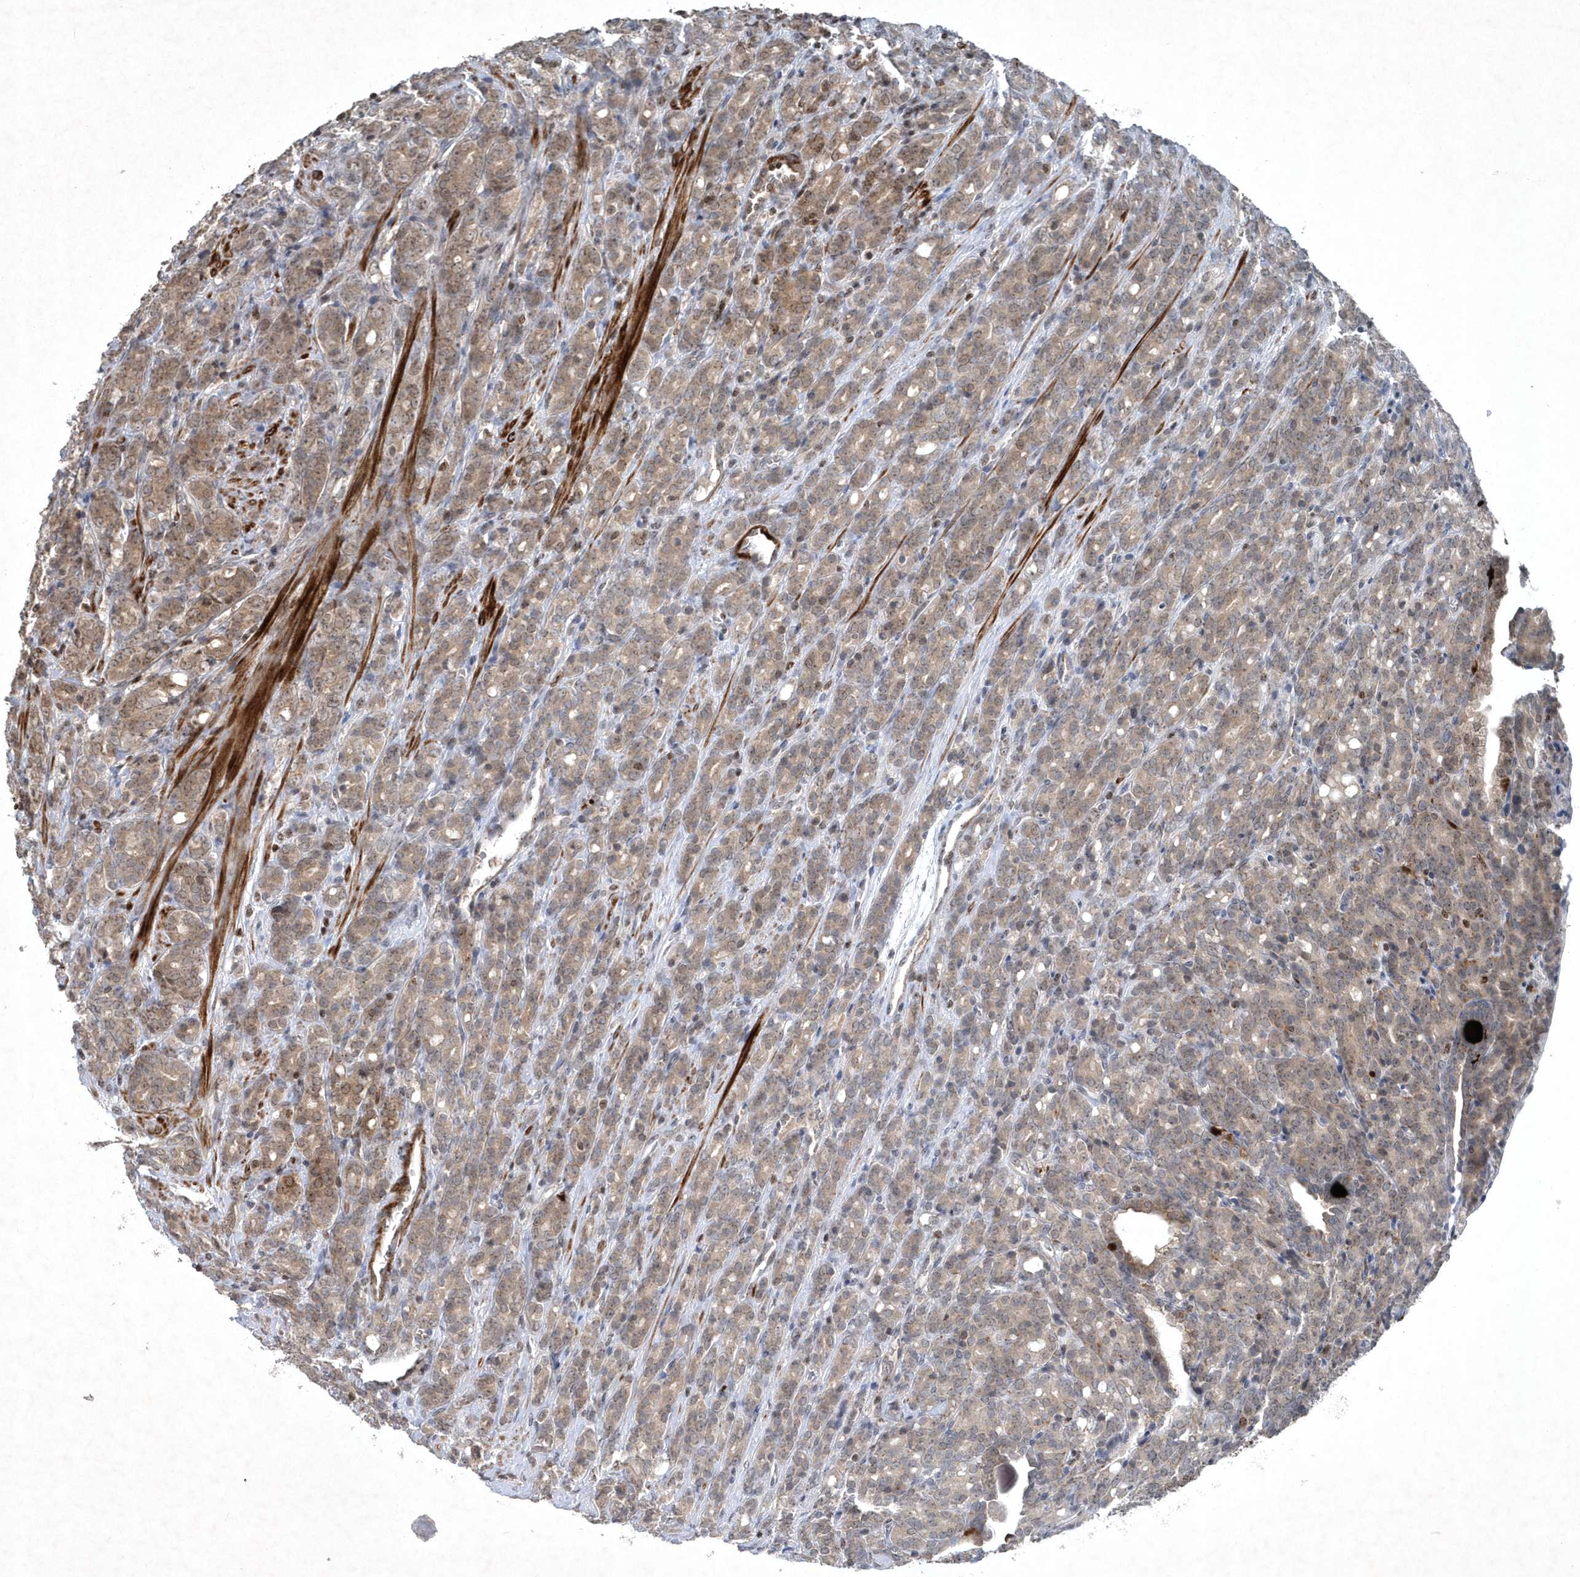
{"staining": {"intensity": "weak", "quantity": ">75%", "location": "cytoplasmic/membranous"}, "tissue": "prostate cancer", "cell_type": "Tumor cells", "image_type": "cancer", "snomed": [{"axis": "morphology", "description": "Adenocarcinoma, High grade"}, {"axis": "topography", "description": "Prostate"}], "caption": "Prostate cancer (adenocarcinoma (high-grade)) stained for a protein displays weak cytoplasmic/membranous positivity in tumor cells.", "gene": "QTRT2", "patient": {"sex": "male", "age": 62}}